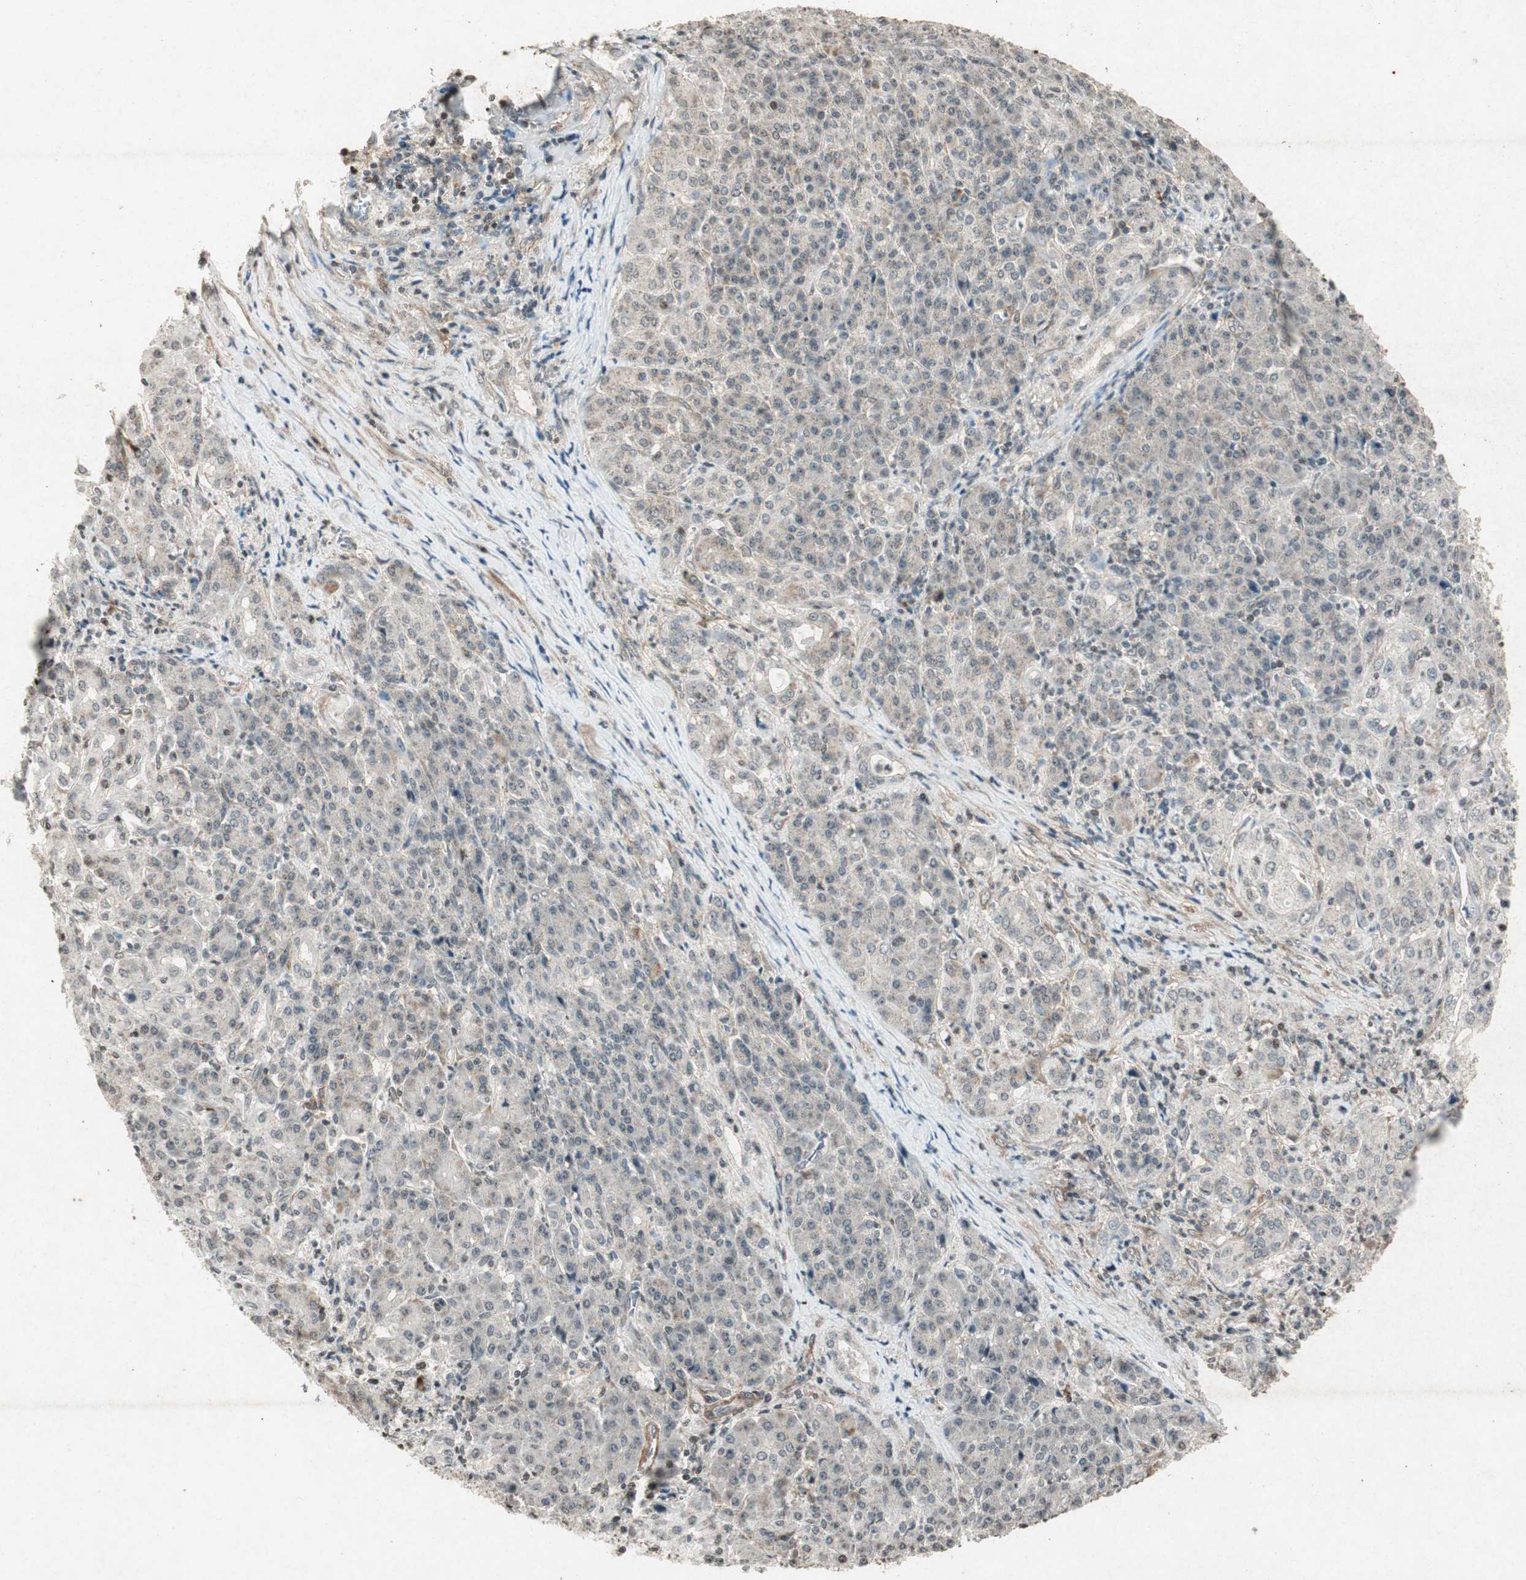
{"staining": {"intensity": "weak", "quantity": ">75%", "location": "cytoplasmic/membranous"}, "tissue": "pancreatic cancer", "cell_type": "Tumor cells", "image_type": "cancer", "snomed": [{"axis": "morphology", "description": "Adenocarcinoma, NOS"}, {"axis": "topography", "description": "Pancreas"}], "caption": "Weak cytoplasmic/membranous protein staining is appreciated in about >75% of tumor cells in pancreatic cancer (adenocarcinoma).", "gene": "PRKG1", "patient": {"sex": "male", "age": 70}}